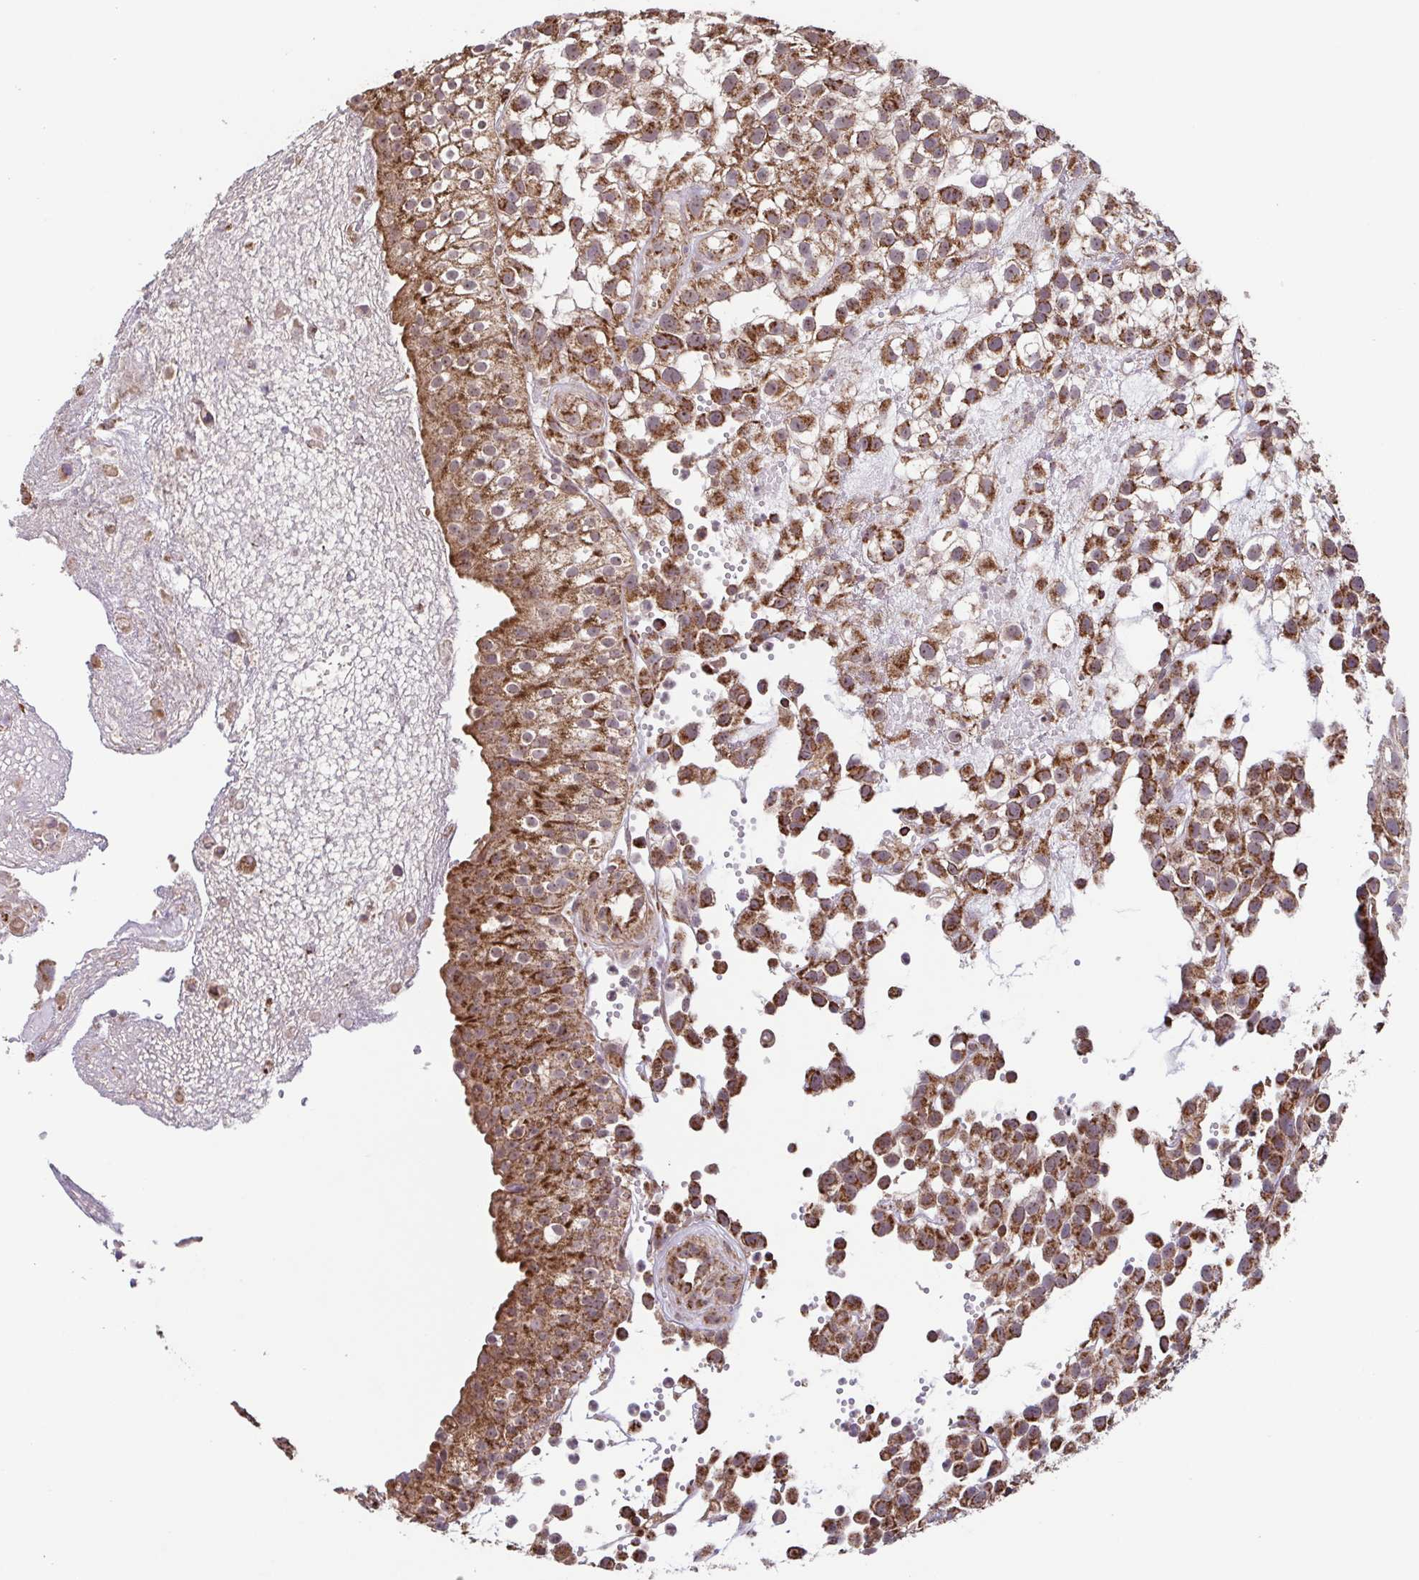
{"staining": {"intensity": "strong", "quantity": ">75%", "location": "cytoplasmic/membranous"}, "tissue": "urothelial cancer", "cell_type": "Tumor cells", "image_type": "cancer", "snomed": [{"axis": "morphology", "description": "Urothelial carcinoma, High grade"}, {"axis": "topography", "description": "Urinary bladder"}], "caption": "Protein expression analysis of urothelial carcinoma (high-grade) reveals strong cytoplasmic/membranous staining in about >75% of tumor cells.", "gene": "DIP2B", "patient": {"sex": "male", "age": 56}}